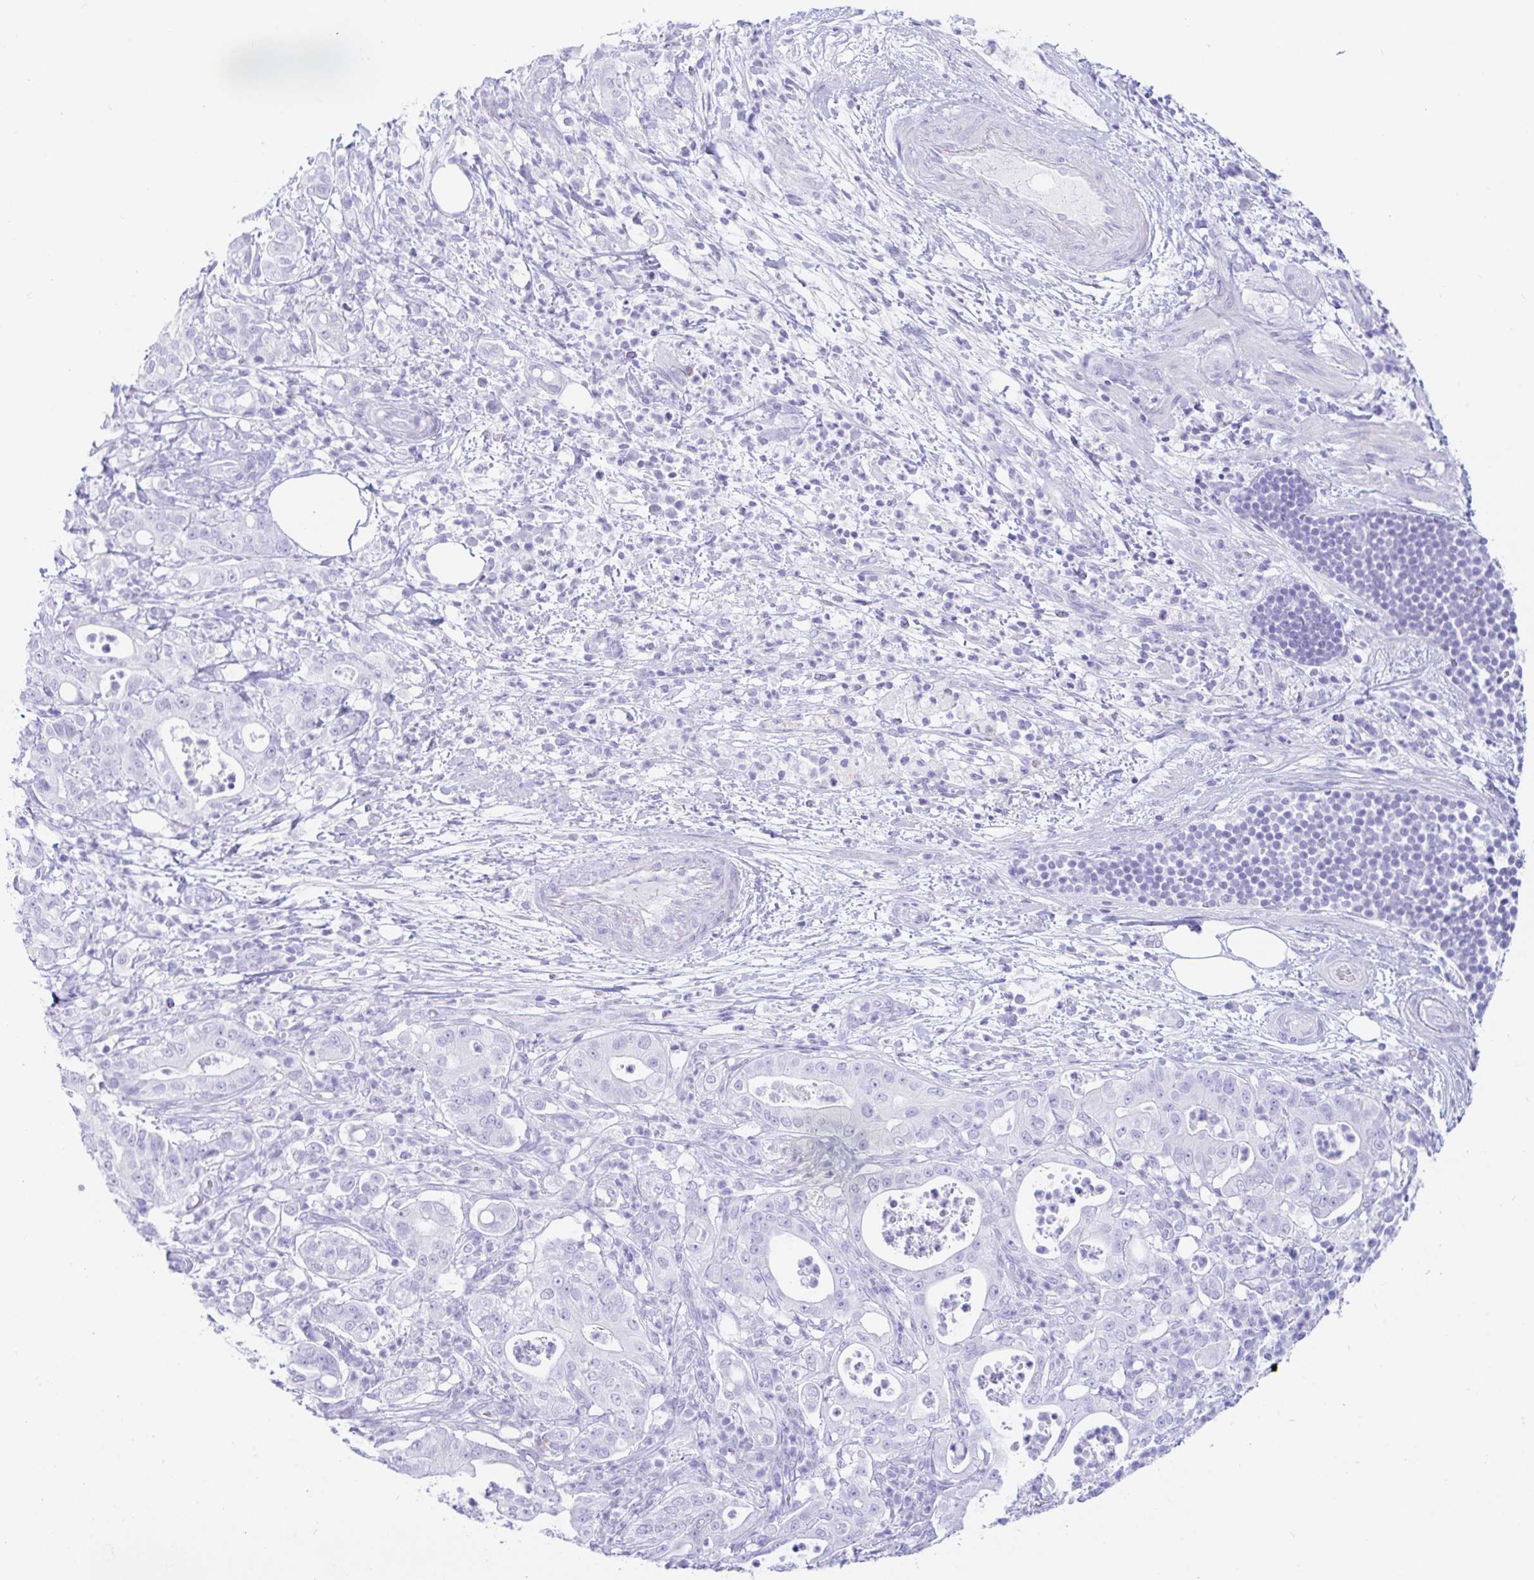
{"staining": {"intensity": "negative", "quantity": "none", "location": "none"}, "tissue": "pancreatic cancer", "cell_type": "Tumor cells", "image_type": "cancer", "snomed": [{"axis": "morphology", "description": "Adenocarcinoma, NOS"}, {"axis": "topography", "description": "Pancreas"}], "caption": "This is an IHC image of pancreatic cancer (adenocarcinoma). There is no positivity in tumor cells.", "gene": "PAX8", "patient": {"sex": "male", "age": 71}}